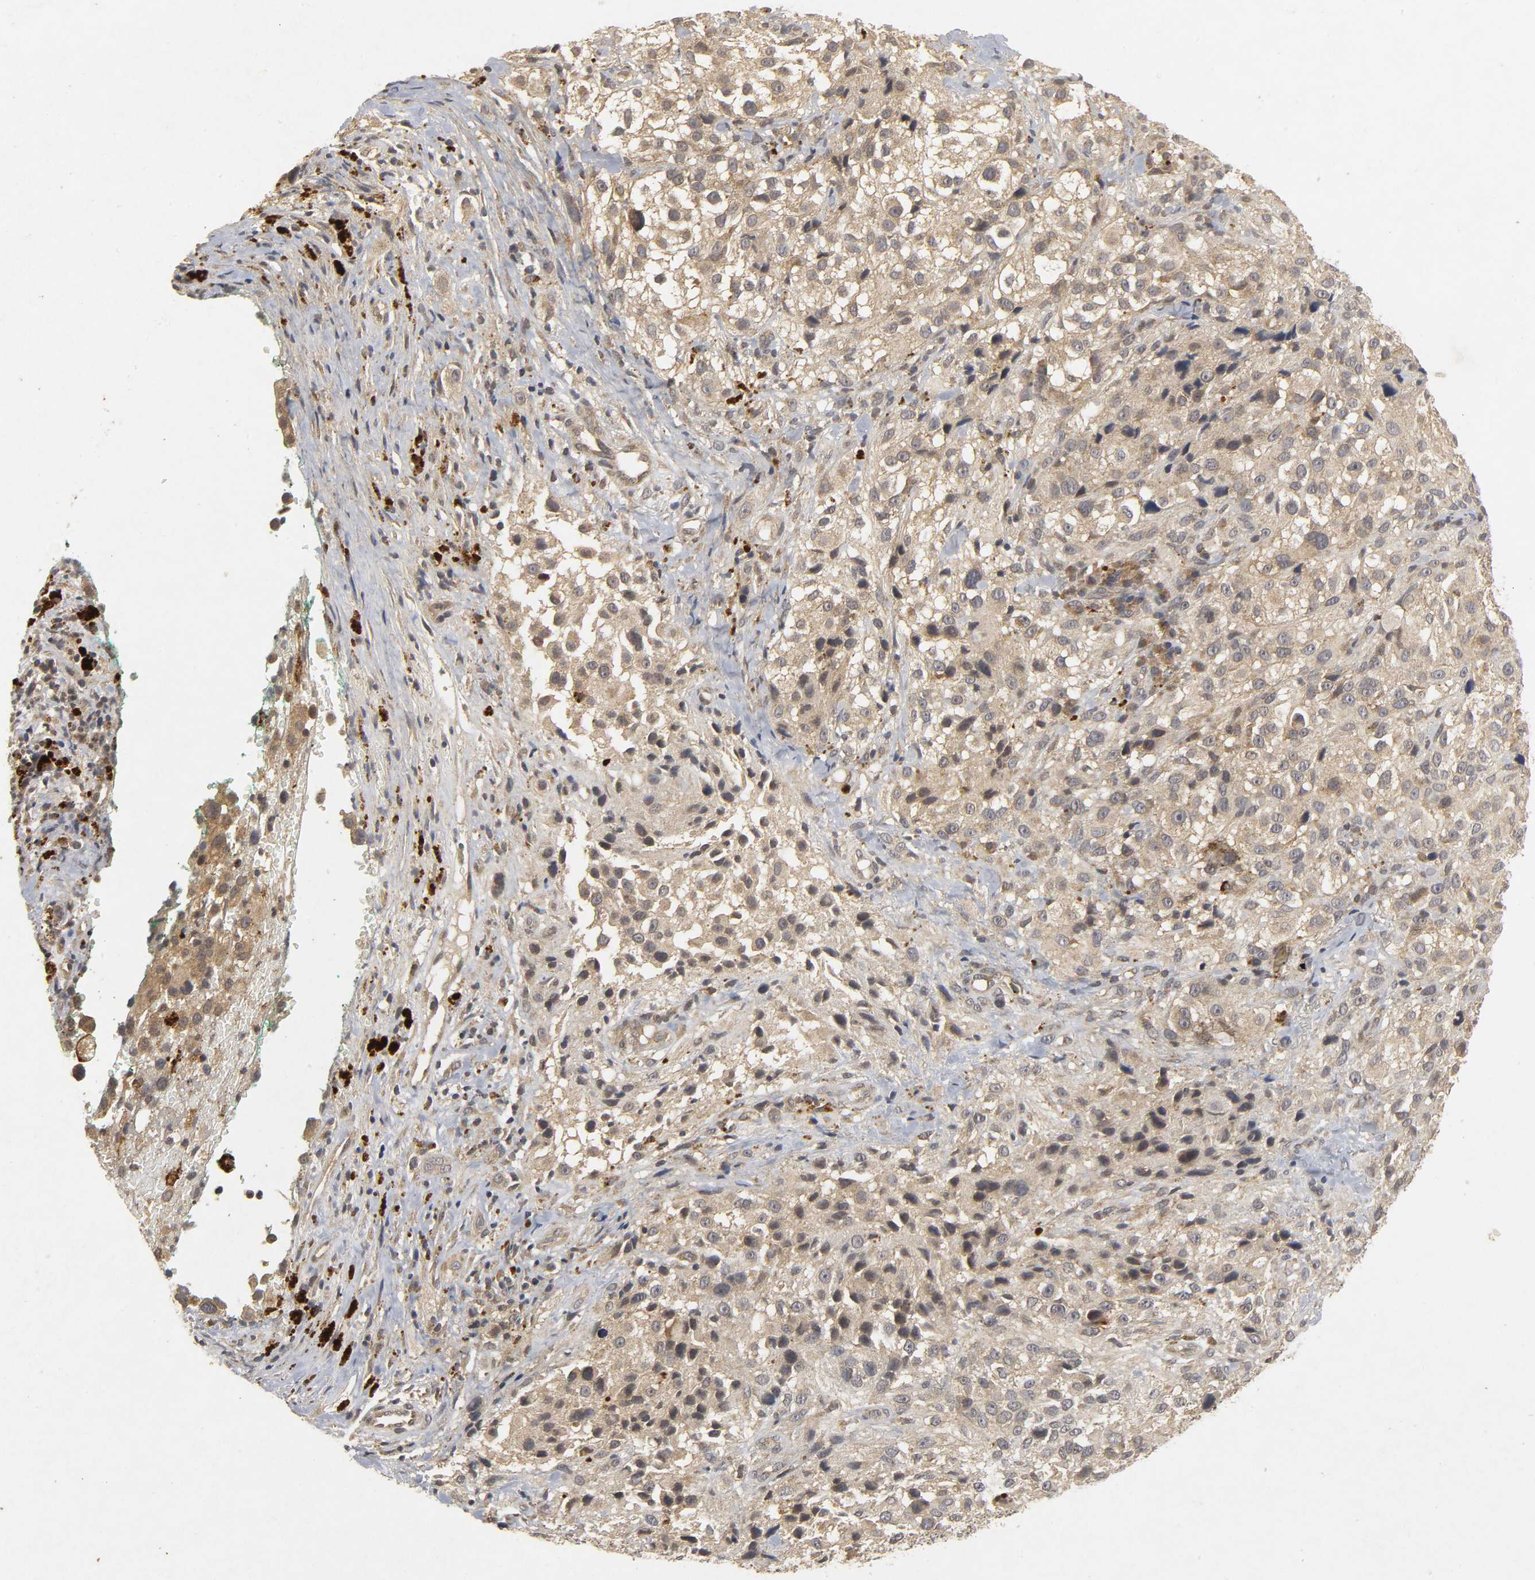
{"staining": {"intensity": "moderate", "quantity": ">75%", "location": "cytoplasmic/membranous"}, "tissue": "melanoma", "cell_type": "Tumor cells", "image_type": "cancer", "snomed": [{"axis": "morphology", "description": "Necrosis, NOS"}, {"axis": "morphology", "description": "Malignant melanoma, NOS"}, {"axis": "topography", "description": "Skin"}], "caption": "DAB (3,3'-diaminobenzidine) immunohistochemical staining of malignant melanoma demonstrates moderate cytoplasmic/membranous protein staining in about >75% of tumor cells.", "gene": "TRAF6", "patient": {"sex": "female", "age": 87}}